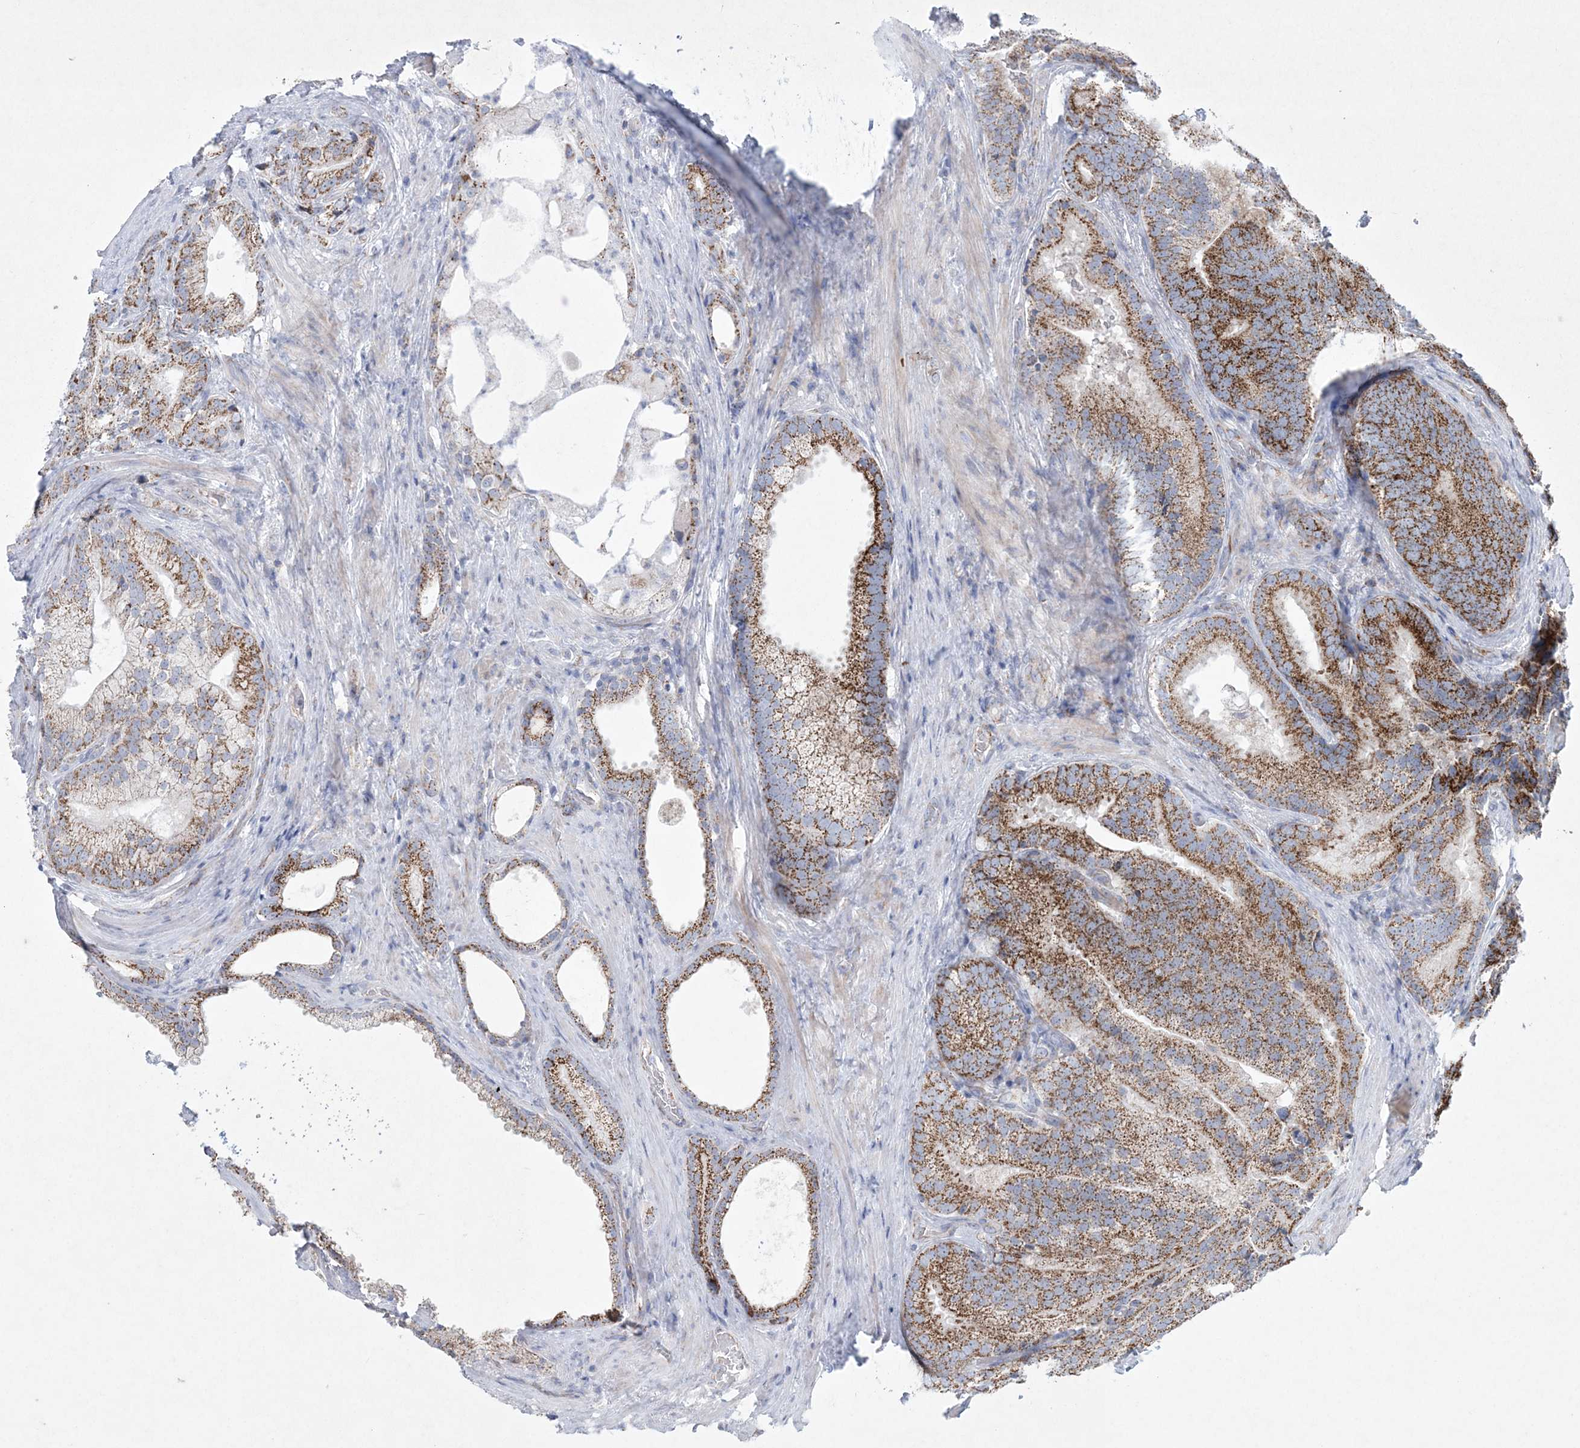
{"staining": {"intensity": "moderate", "quantity": ">75%", "location": "cytoplasmic/membranous"}, "tissue": "prostate cancer", "cell_type": "Tumor cells", "image_type": "cancer", "snomed": [{"axis": "morphology", "description": "Adenocarcinoma, Low grade"}, {"axis": "topography", "description": "Prostate"}], "caption": "Tumor cells reveal moderate cytoplasmic/membranous expression in about >75% of cells in adenocarcinoma (low-grade) (prostate).", "gene": "CES4A", "patient": {"sex": "male", "age": 71}}